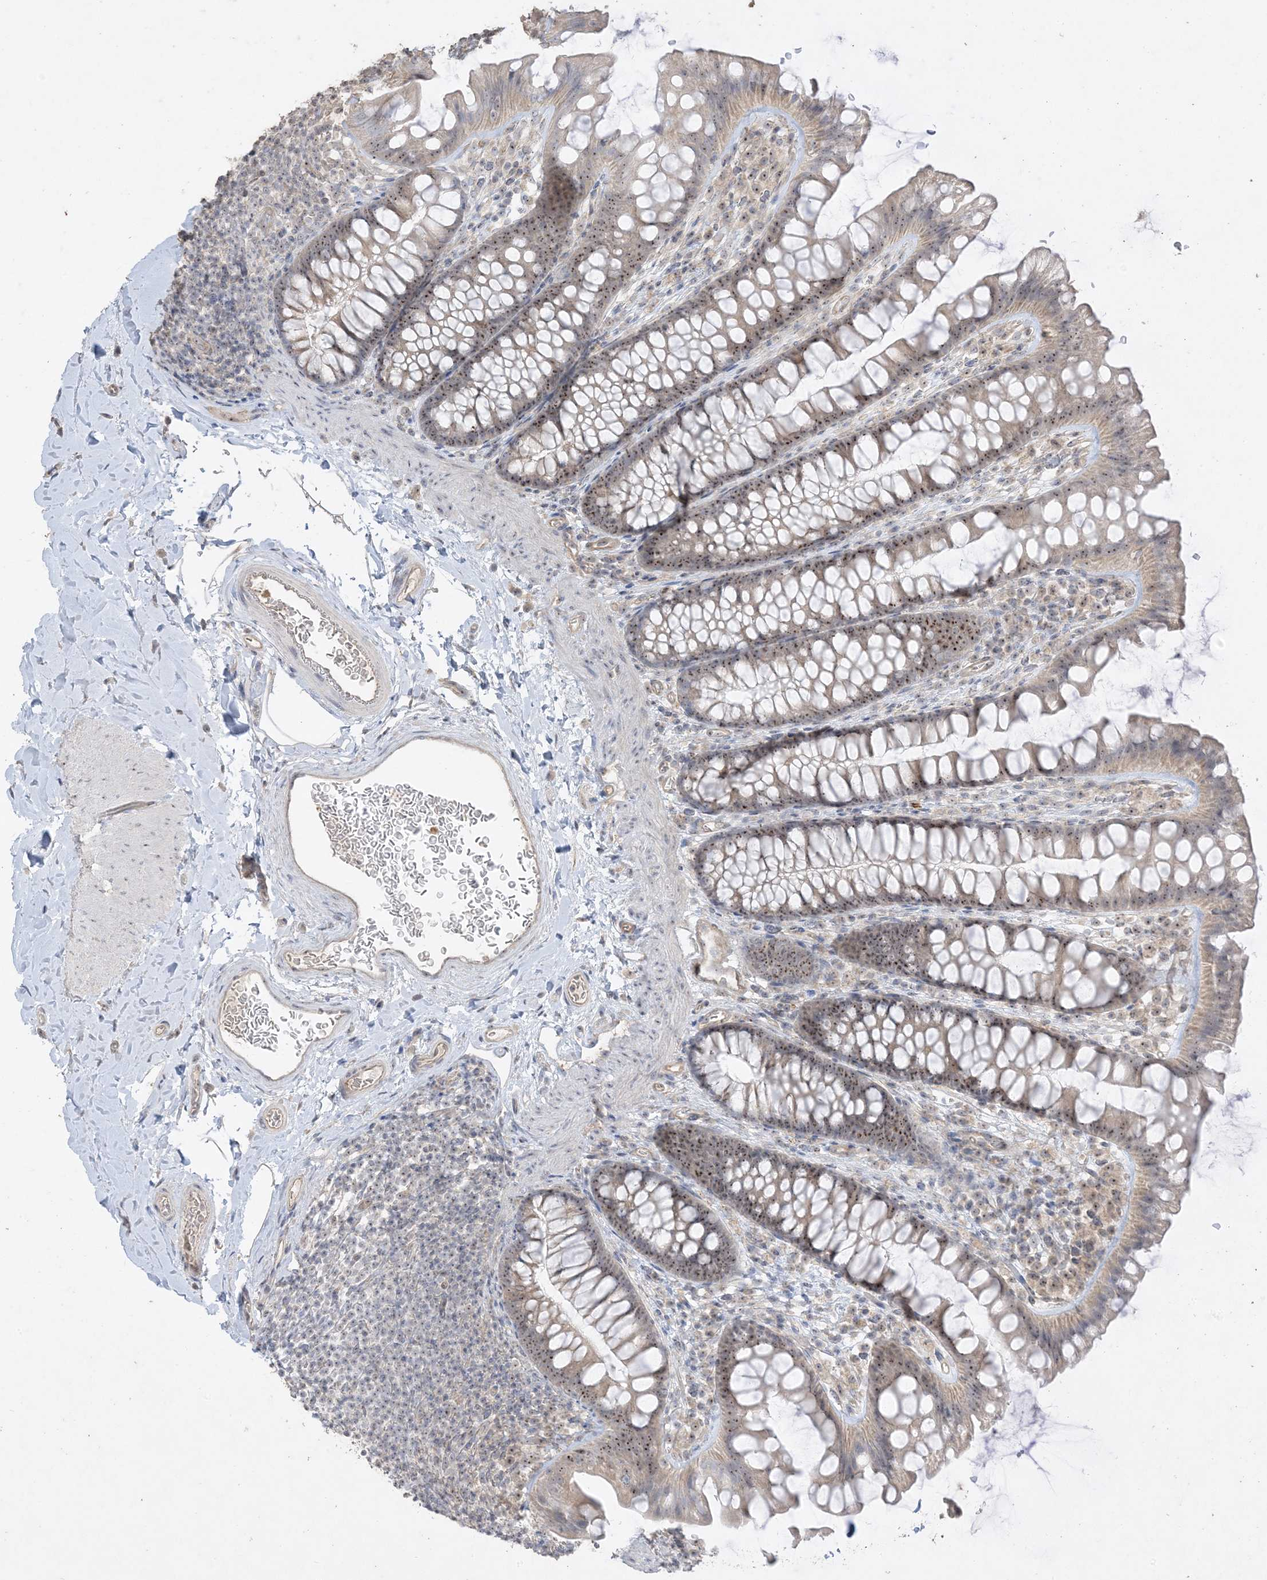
{"staining": {"intensity": "weak", "quantity": ">75%", "location": "cytoplasmic/membranous"}, "tissue": "colon", "cell_type": "Endothelial cells", "image_type": "normal", "snomed": [{"axis": "morphology", "description": "Normal tissue, NOS"}, {"axis": "topography", "description": "Colon"}], "caption": "Immunohistochemistry (IHC) image of benign colon stained for a protein (brown), which reveals low levels of weak cytoplasmic/membranous positivity in approximately >75% of endothelial cells.", "gene": "DDX18", "patient": {"sex": "female", "age": 62}}